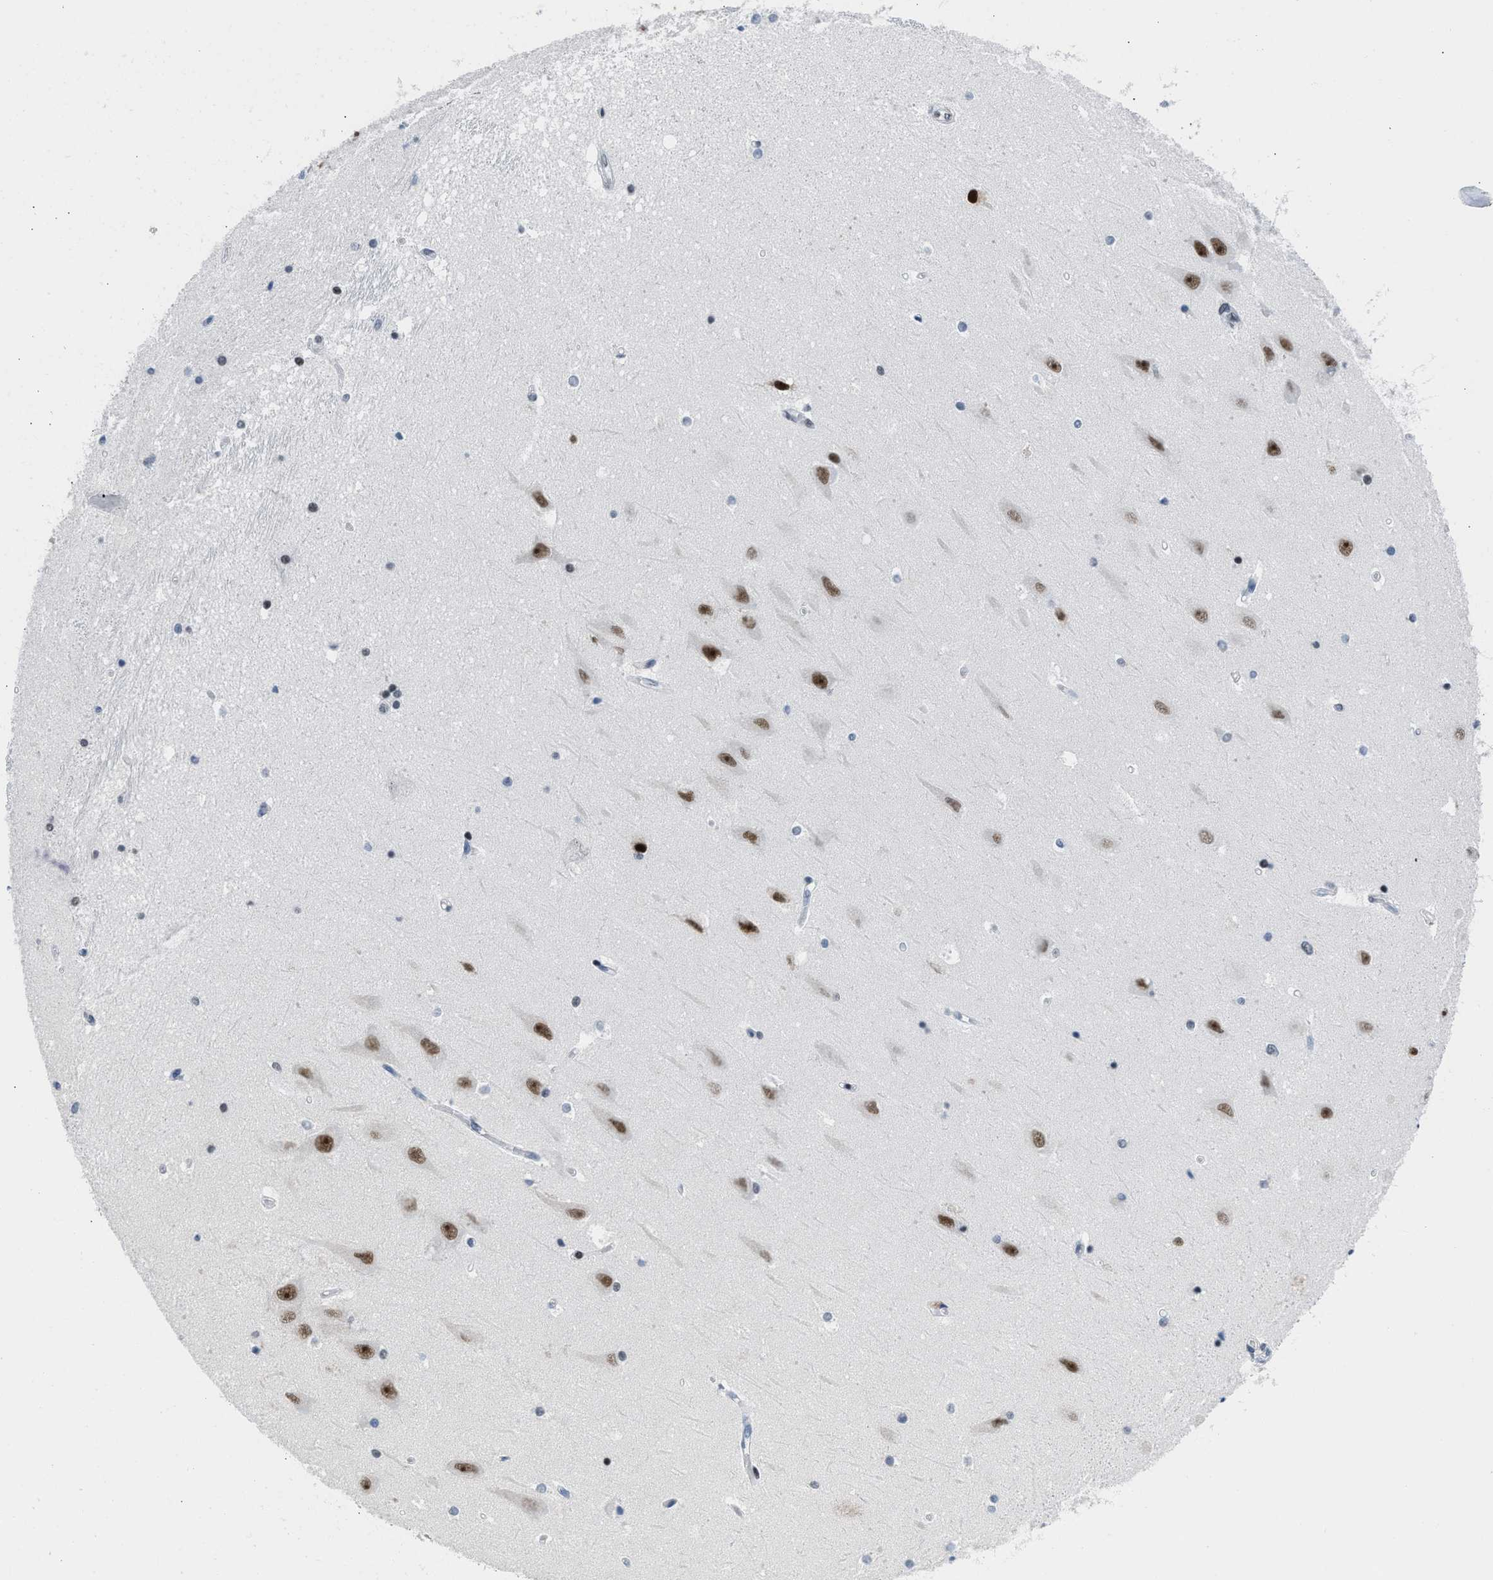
{"staining": {"intensity": "moderate", "quantity": "<25%", "location": "nuclear"}, "tissue": "hippocampus", "cell_type": "Glial cells", "image_type": "normal", "snomed": [{"axis": "morphology", "description": "Normal tissue, NOS"}, {"axis": "topography", "description": "Hippocampus"}], "caption": "Immunohistochemical staining of normal hippocampus reveals low levels of moderate nuclear positivity in approximately <25% of glial cells. (Brightfield microscopy of DAB IHC at high magnification).", "gene": "TERF2IP", "patient": {"sex": "male", "age": 45}}